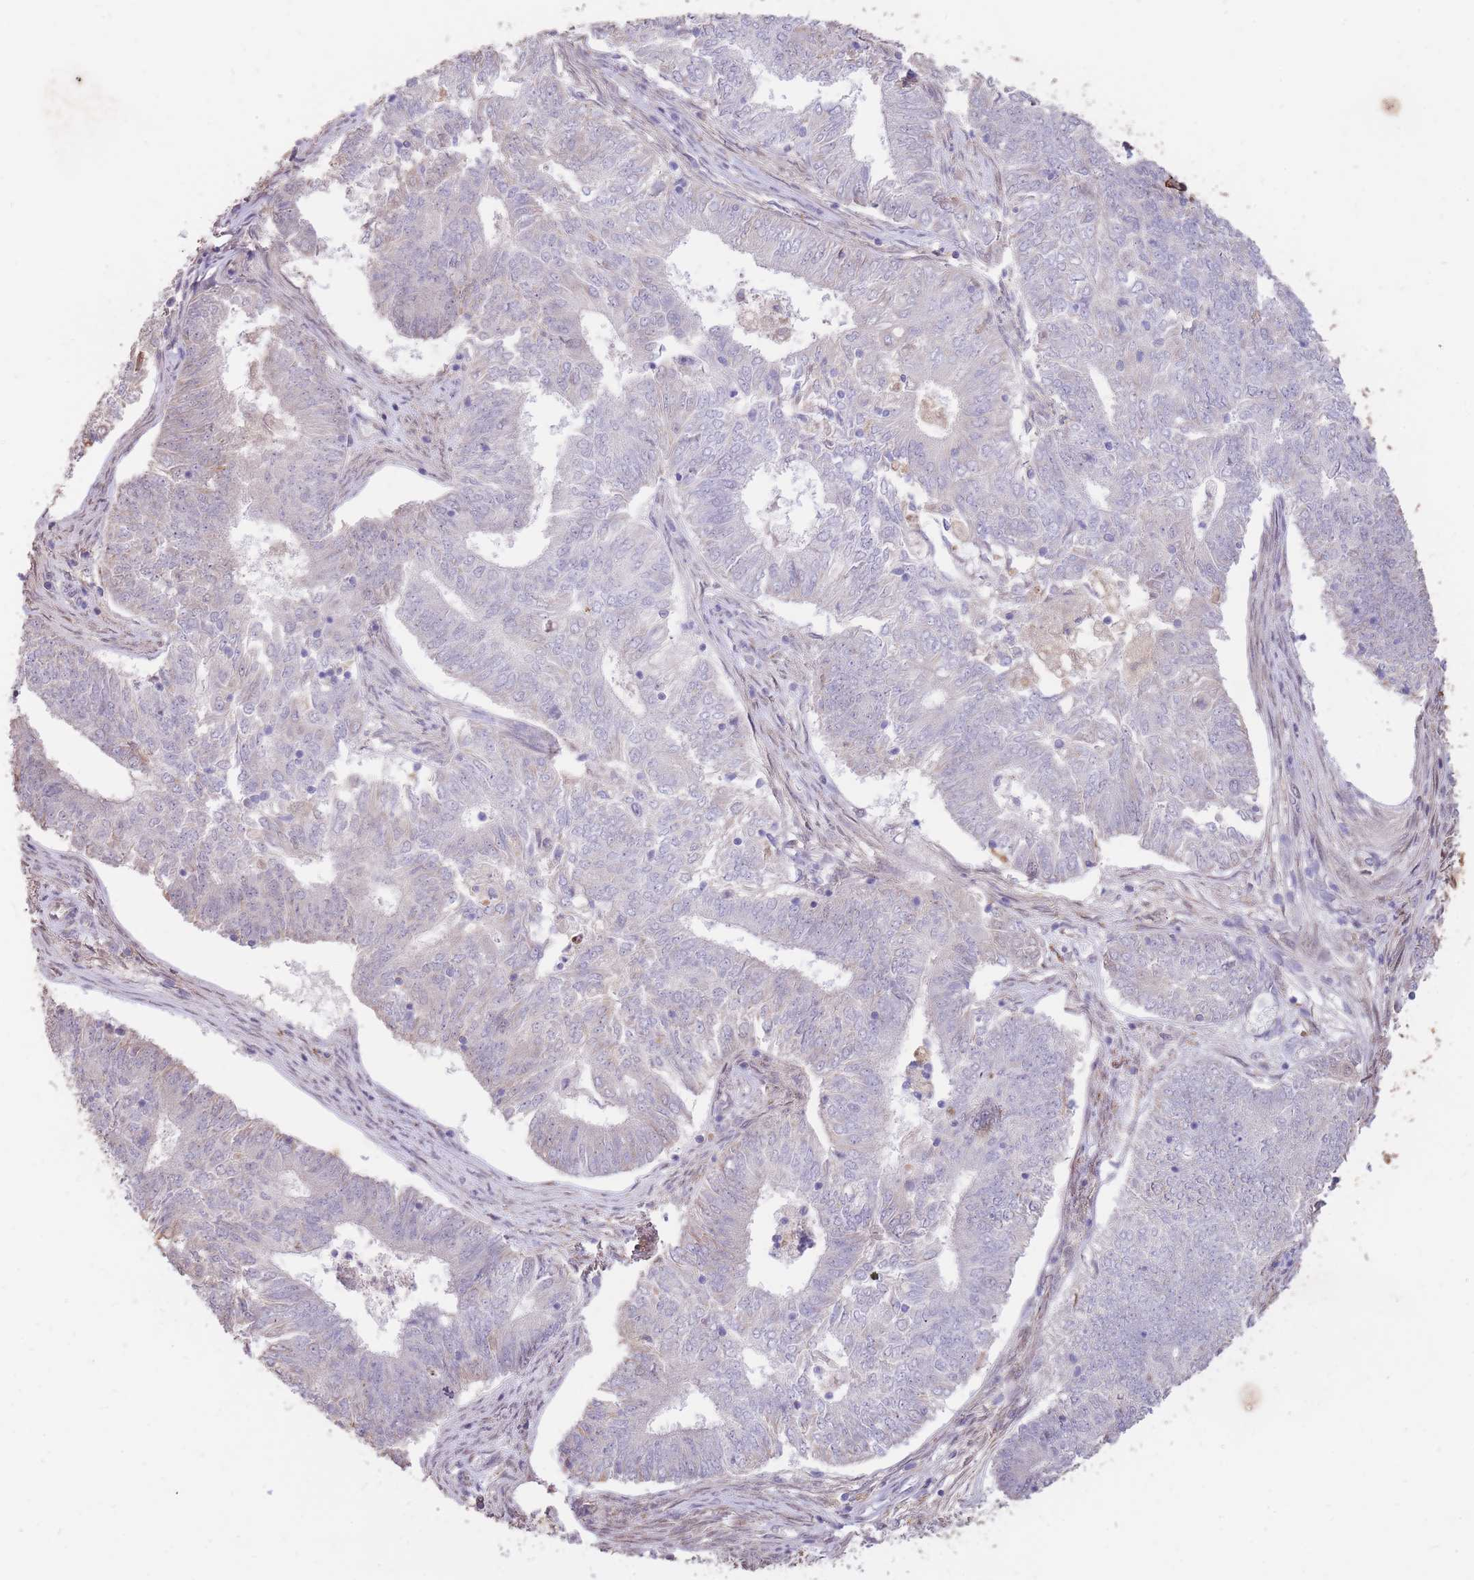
{"staining": {"intensity": "negative", "quantity": "none", "location": "none"}, "tissue": "endometrial cancer", "cell_type": "Tumor cells", "image_type": "cancer", "snomed": [{"axis": "morphology", "description": "Adenocarcinoma, NOS"}, {"axis": "topography", "description": "Endometrium"}], "caption": "Histopathology image shows no significant protein expression in tumor cells of endometrial cancer. (Stains: DAB IHC with hematoxylin counter stain, Microscopy: brightfield microscopy at high magnification).", "gene": "RGS14", "patient": {"sex": "female", "age": 62}}